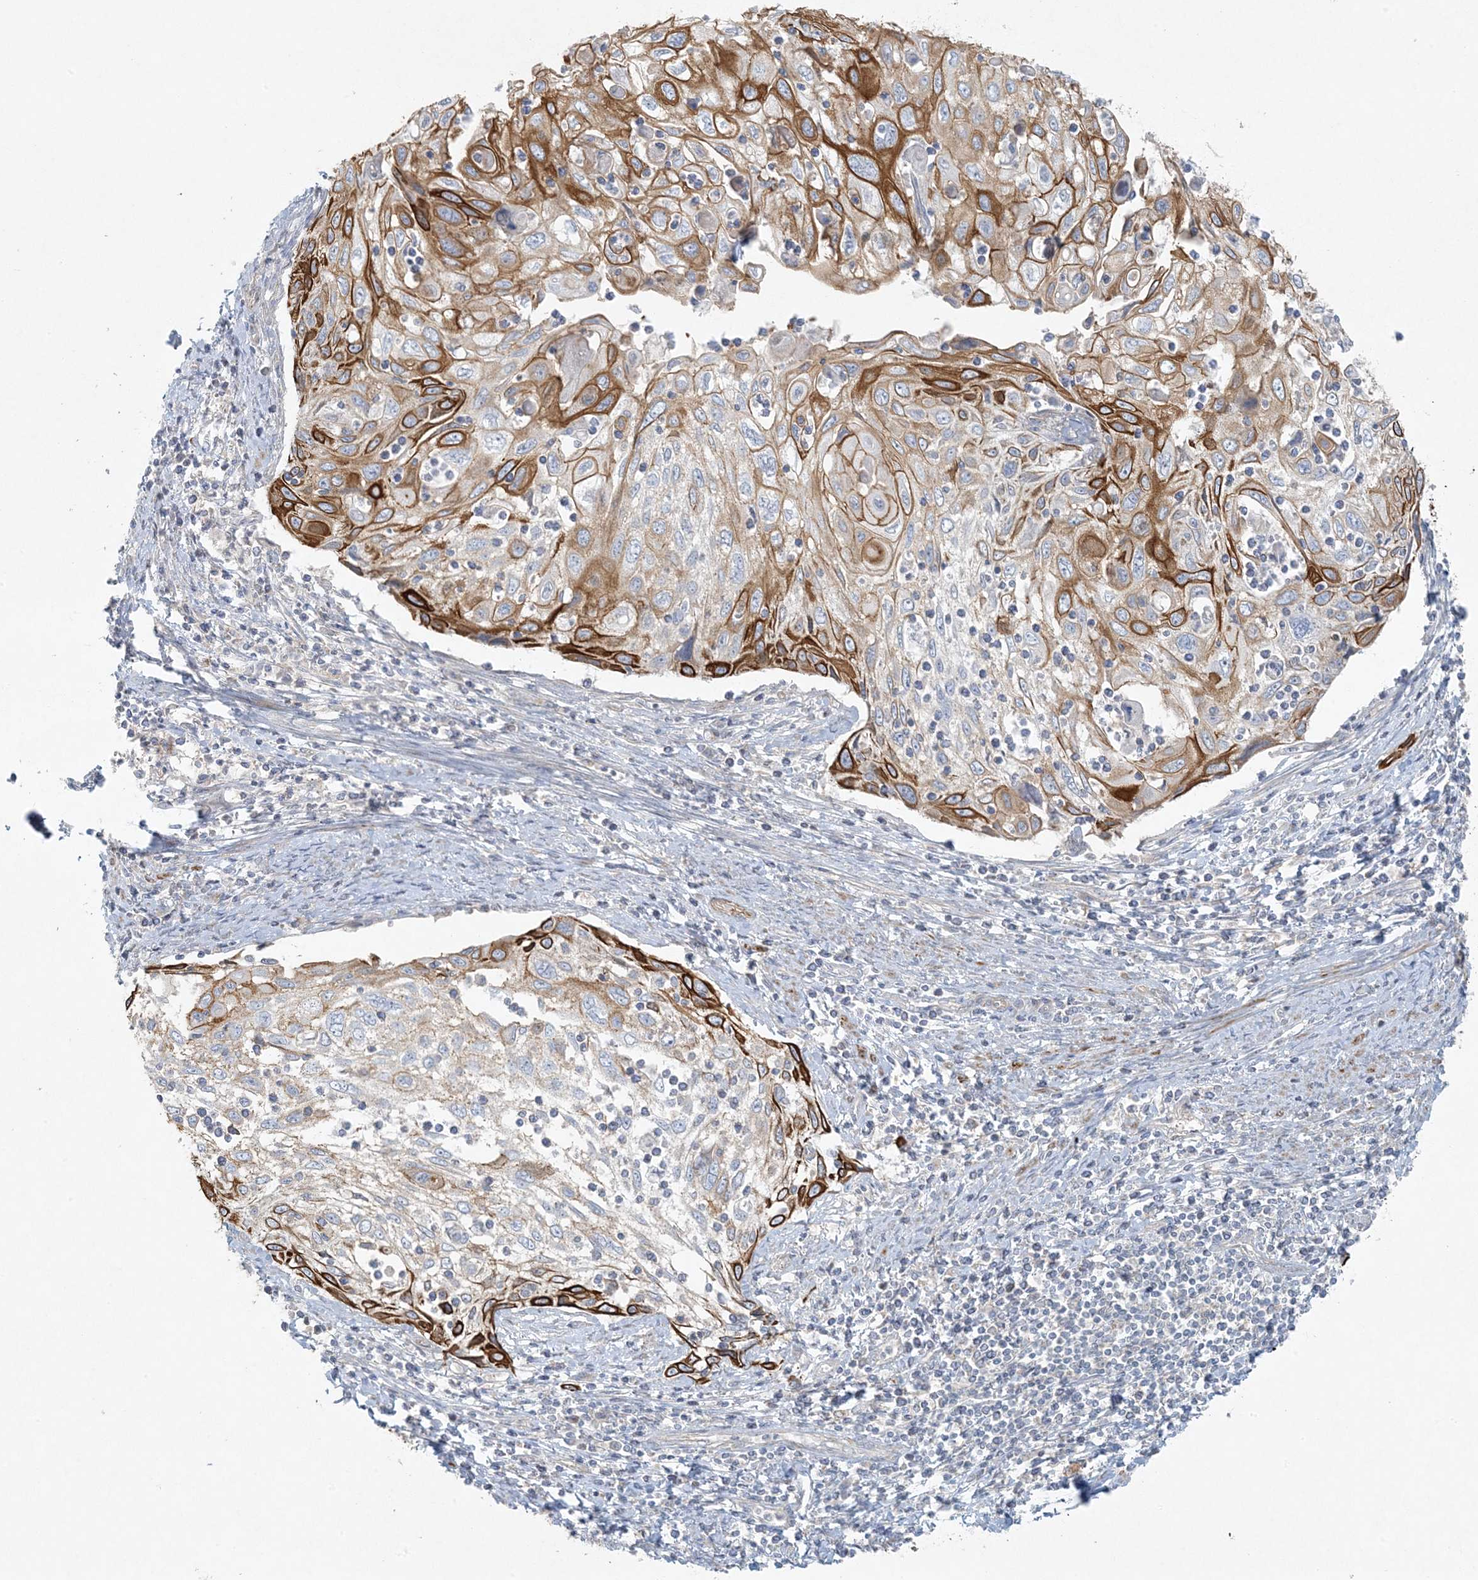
{"staining": {"intensity": "strong", "quantity": "25%-75%", "location": "cytoplasmic/membranous"}, "tissue": "cervical cancer", "cell_type": "Tumor cells", "image_type": "cancer", "snomed": [{"axis": "morphology", "description": "Squamous cell carcinoma, NOS"}, {"axis": "topography", "description": "Cervix"}], "caption": "Tumor cells show high levels of strong cytoplasmic/membranous staining in about 25%-75% of cells in human cervical cancer.", "gene": "PIK3R4", "patient": {"sex": "female", "age": 70}}